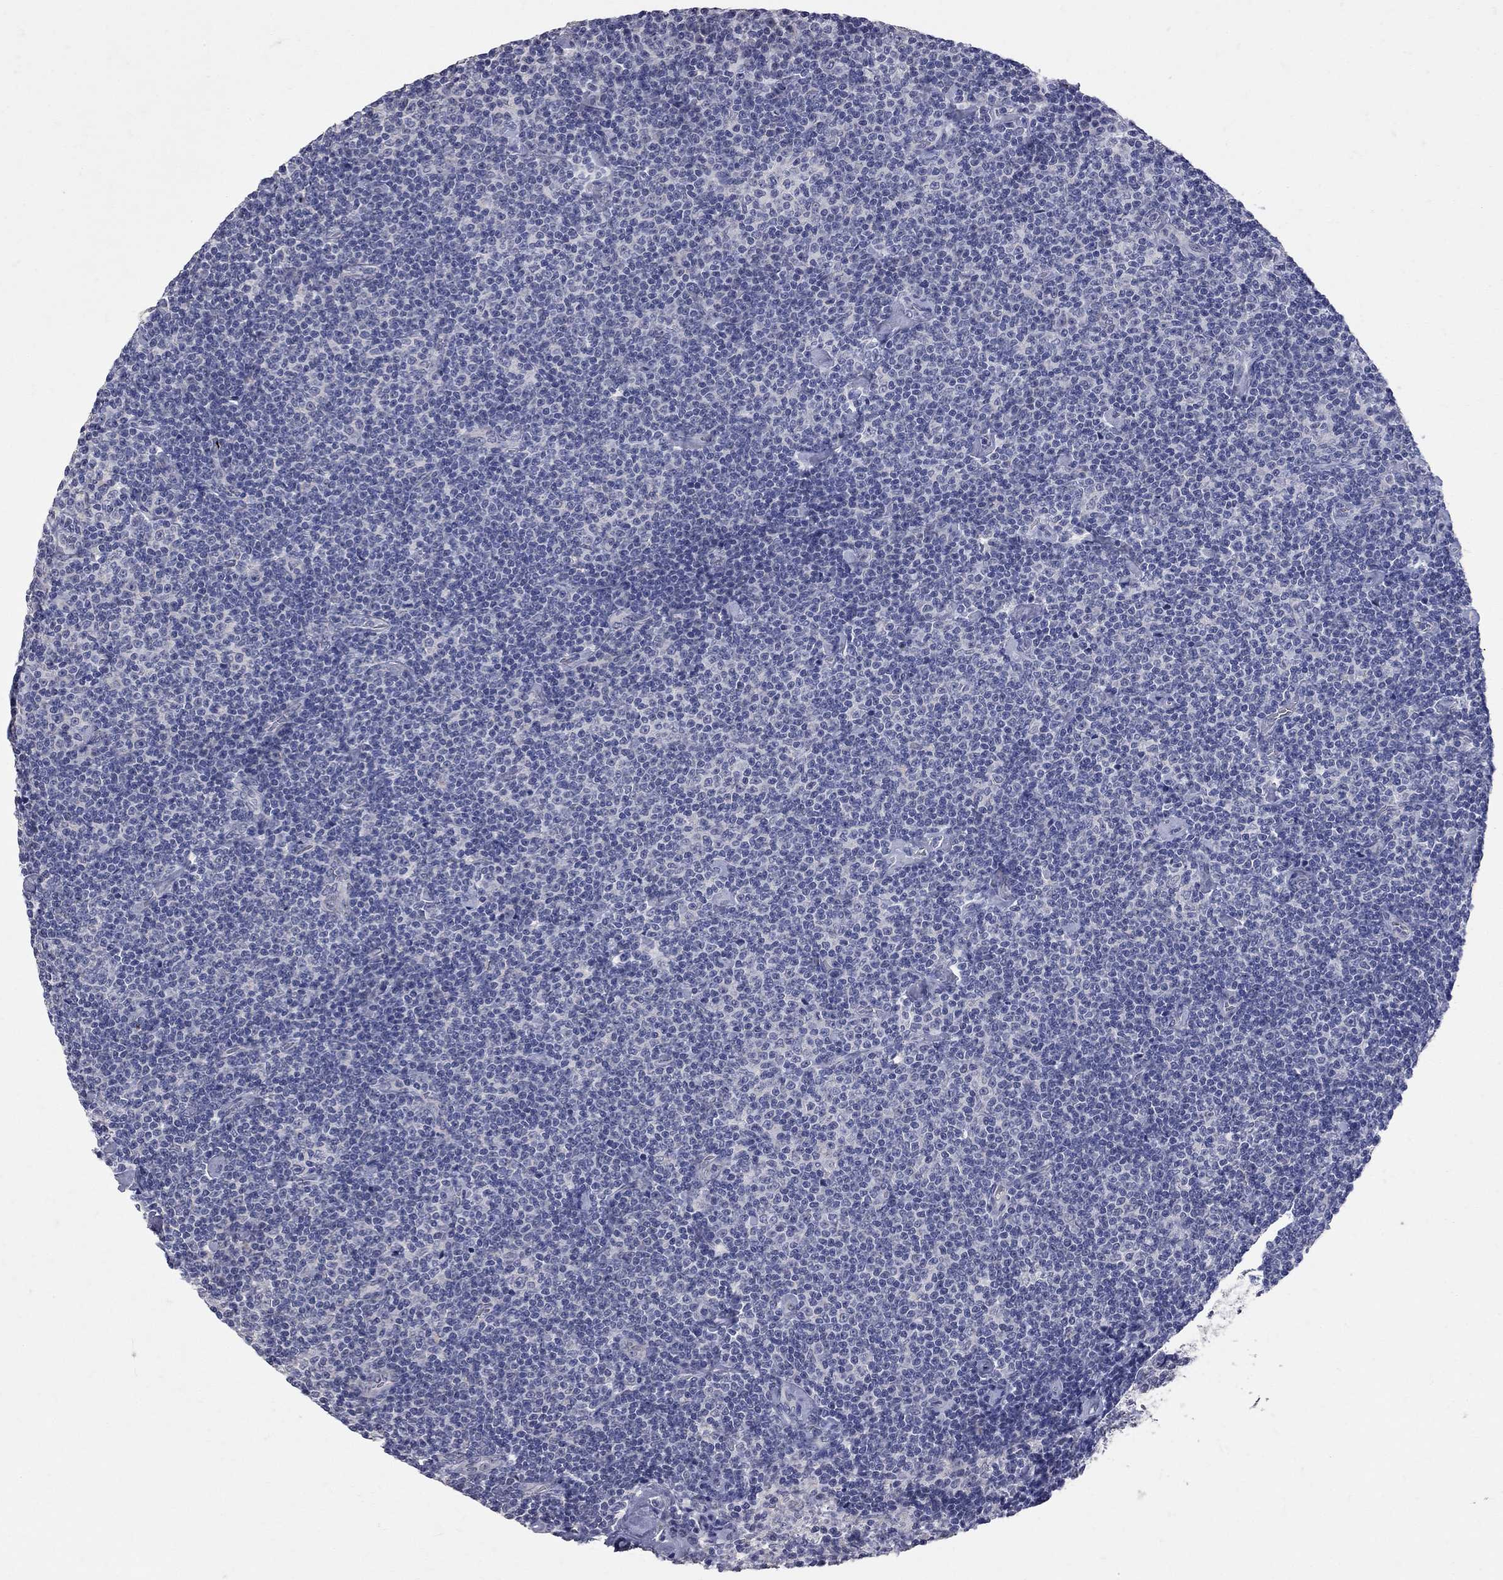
{"staining": {"intensity": "negative", "quantity": "none", "location": "none"}, "tissue": "lymphoma", "cell_type": "Tumor cells", "image_type": "cancer", "snomed": [{"axis": "morphology", "description": "Malignant lymphoma, non-Hodgkin's type, Low grade"}, {"axis": "topography", "description": "Lymph node"}], "caption": "Immunohistochemistry (IHC) histopathology image of neoplastic tissue: malignant lymphoma, non-Hodgkin's type (low-grade) stained with DAB displays no significant protein positivity in tumor cells.", "gene": "NOS2", "patient": {"sex": "male", "age": 81}}